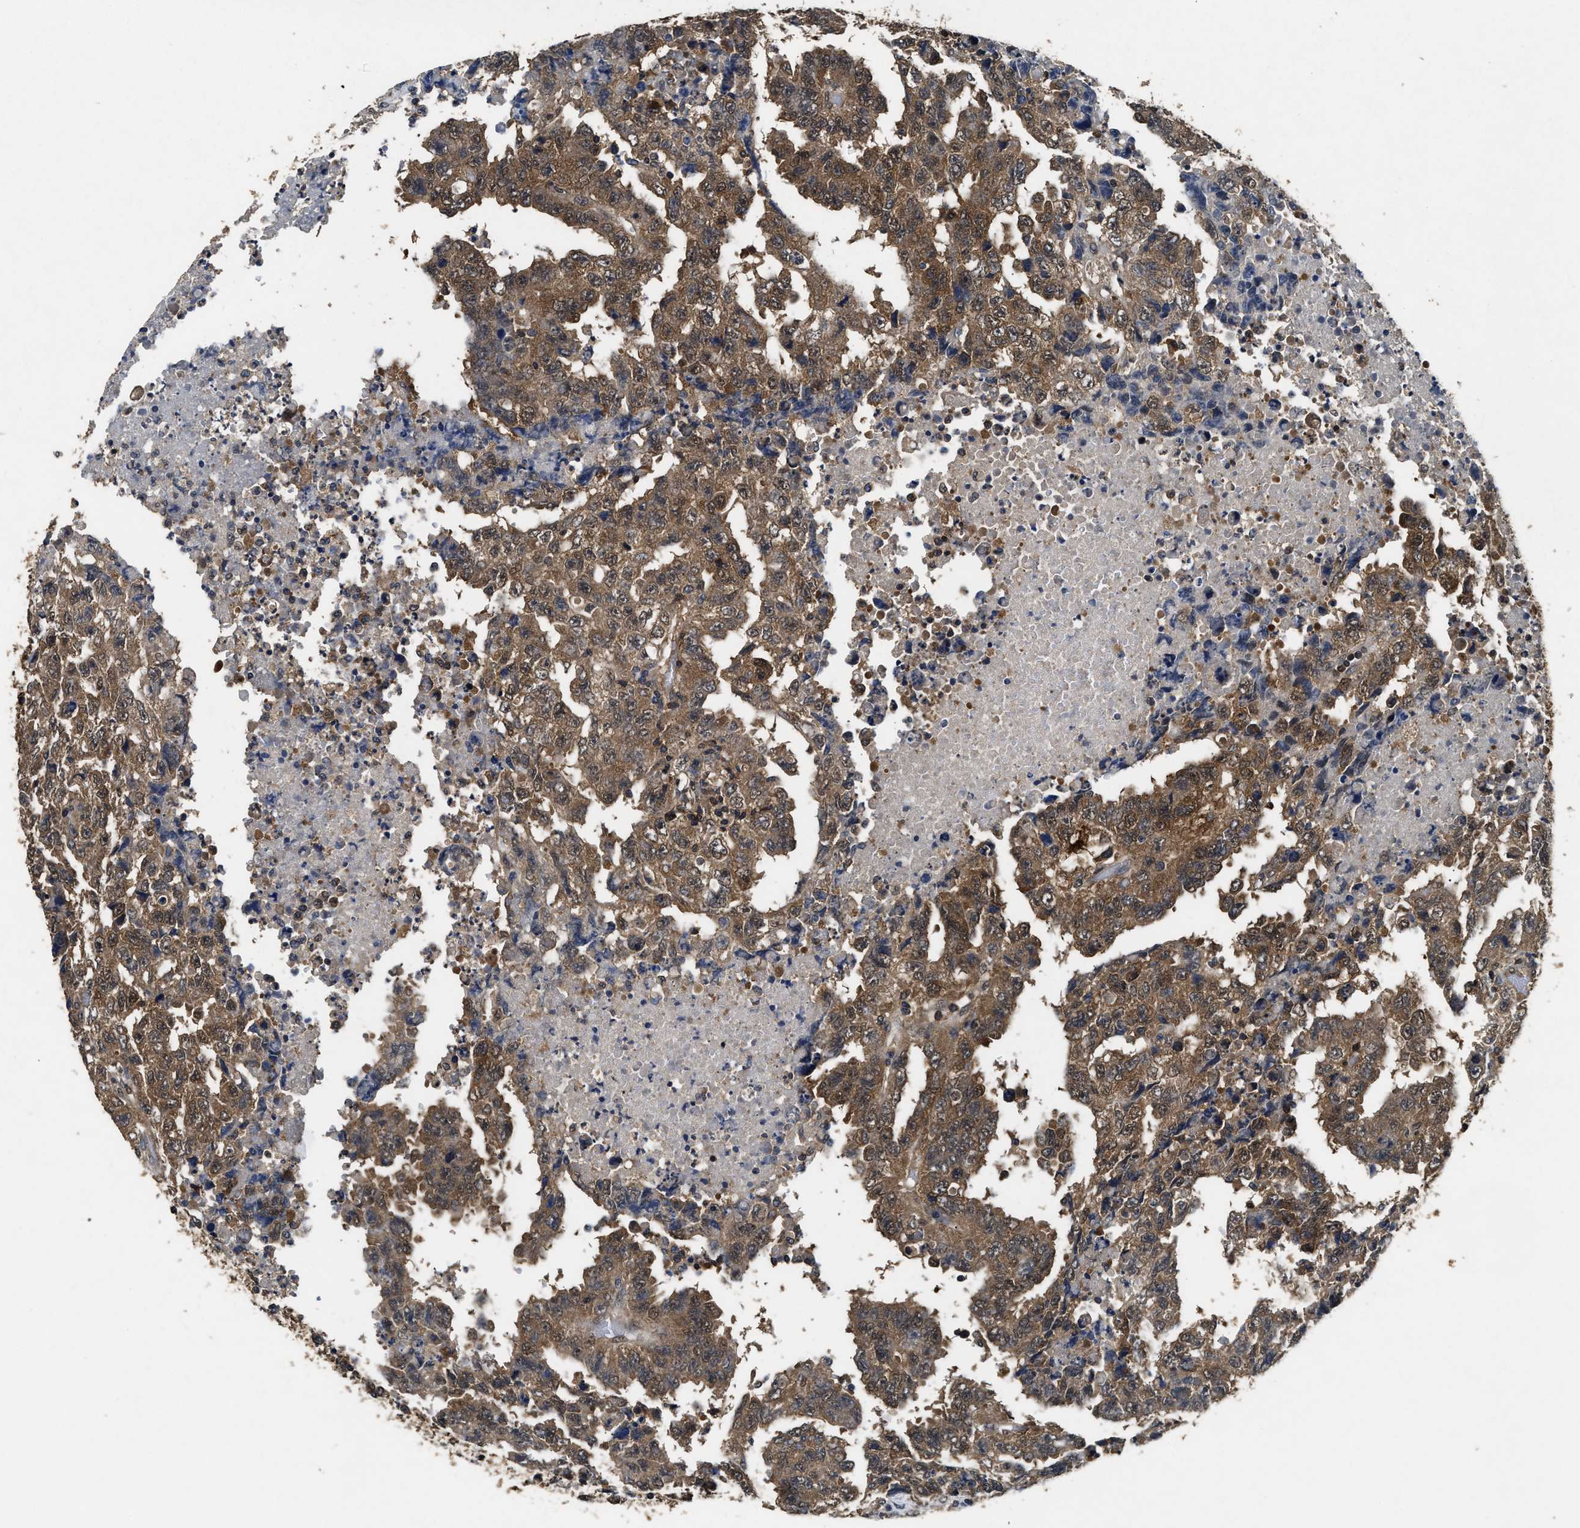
{"staining": {"intensity": "moderate", "quantity": ">75%", "location": "cytoplasmic/membranous,nuclear"}, "tissue": "testis cancer", "cell_type": "Tumor cells", "image_type": "cancer", "snomed": [{"axis": "morphology", "description": "Necrosis, NOS"}, {"axis": "morphology", "description": "Carcinoma, Embryonal, NOS"}, {"axis": "topography", "description": "Testis"}], "caption": "Human testis cancer (embryonal carcinoma) stained for a protein (brown) exhibits moderate cytoplasmic/membranous and nuclear positive expression in approximately >75% of tumor cells.", "gene": "ACAT2", "patient": {"sex": "male", "age": 19}}